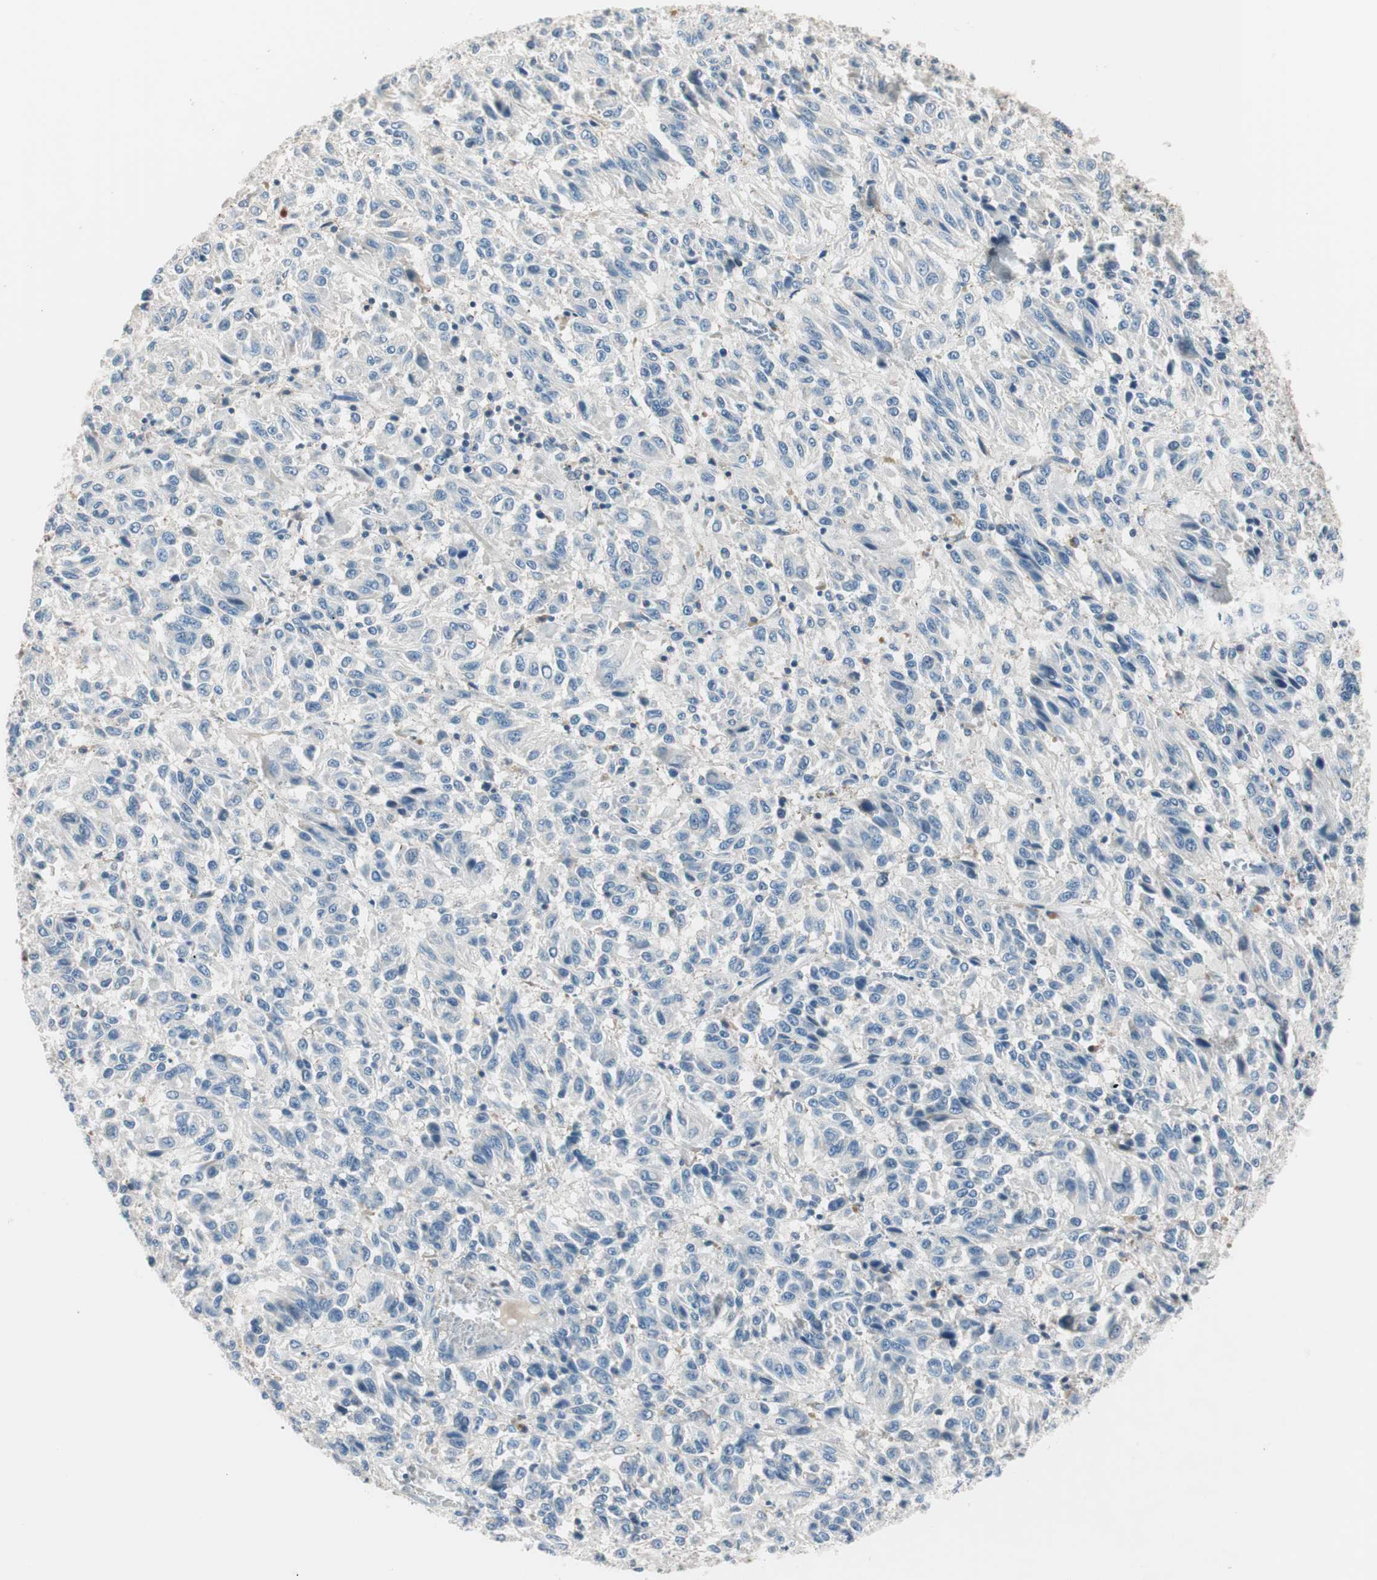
{"staining": {"intensity": "negative", "quantity": "none", "location": "none"}, "tissue": "melanoma", "cell_type": "Tumor cells", "image_type": "cancer", "snomed": [{"axis": "morphology", "description": "Malignant melanoma, Metastatic site"}, {"axis": "topography", "description": "Lung"}], "caption": "High magnification brightfield microscopy of malignant melanoma (metastatic site) stained with DAB (brown) and counterstained with hematoxylin (blue): tumor cells show no significant expression.", "gene": "RAD54B", "patient": {"sex": "male", "age": 64}}